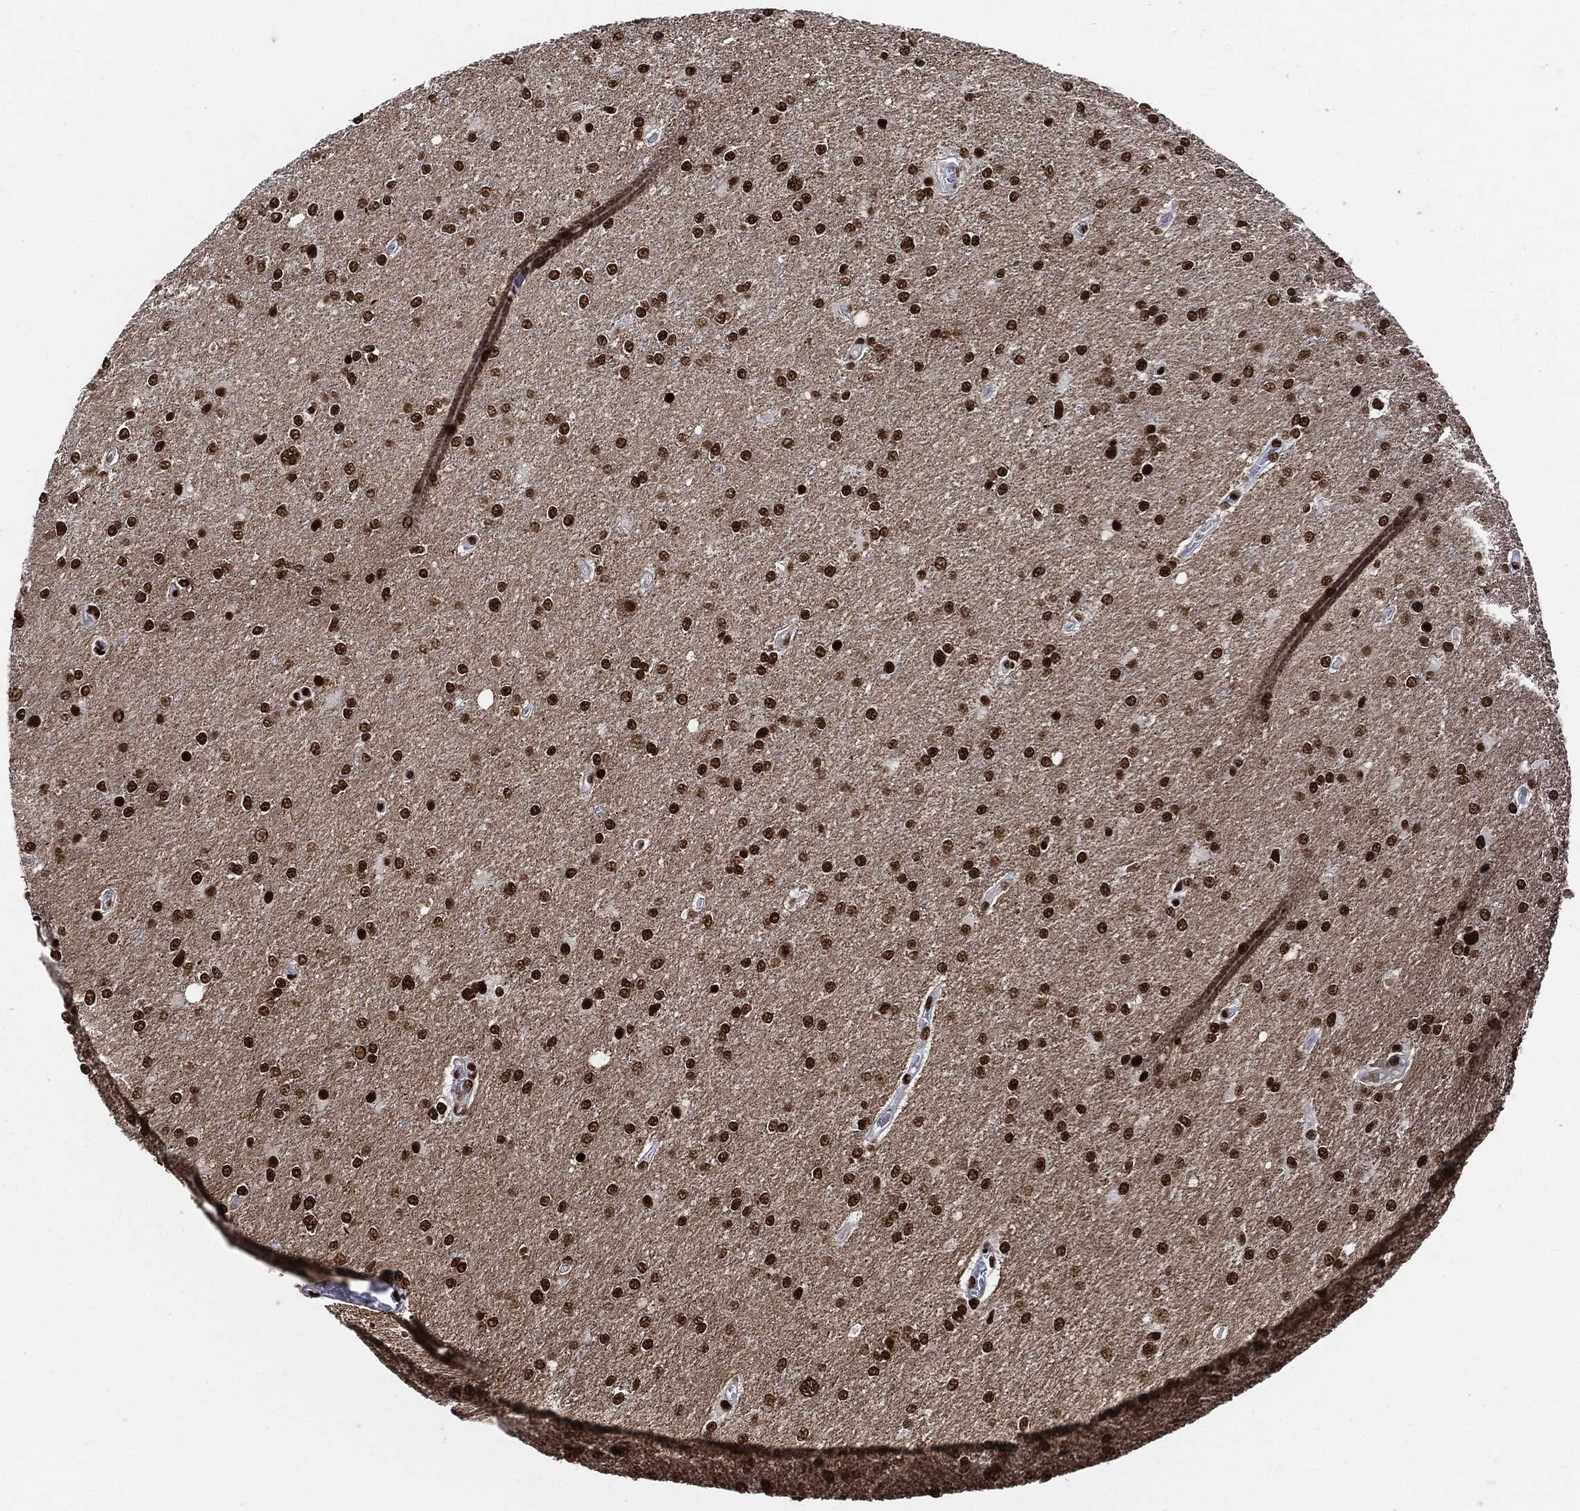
{"staining": {"intensity": "strong", "quantity": ">75%", "location": "nuclear"}, "tissue": "glioma", "cell_type": "Tumor cells", "image_type": "cancer", "snomed": [{"axis": "morphology", "description": "Glioma, malignant, High grade"}, {"axis": "topography", "description": "Cerebral cortex"}], "caption": "A photomicrograph of malignant high-grade glioma stained for a protein reveals strong nuclear brown staining in tumor cells.", "gene": "RECQL", "patient": {"sex": "male", "age": 70}}